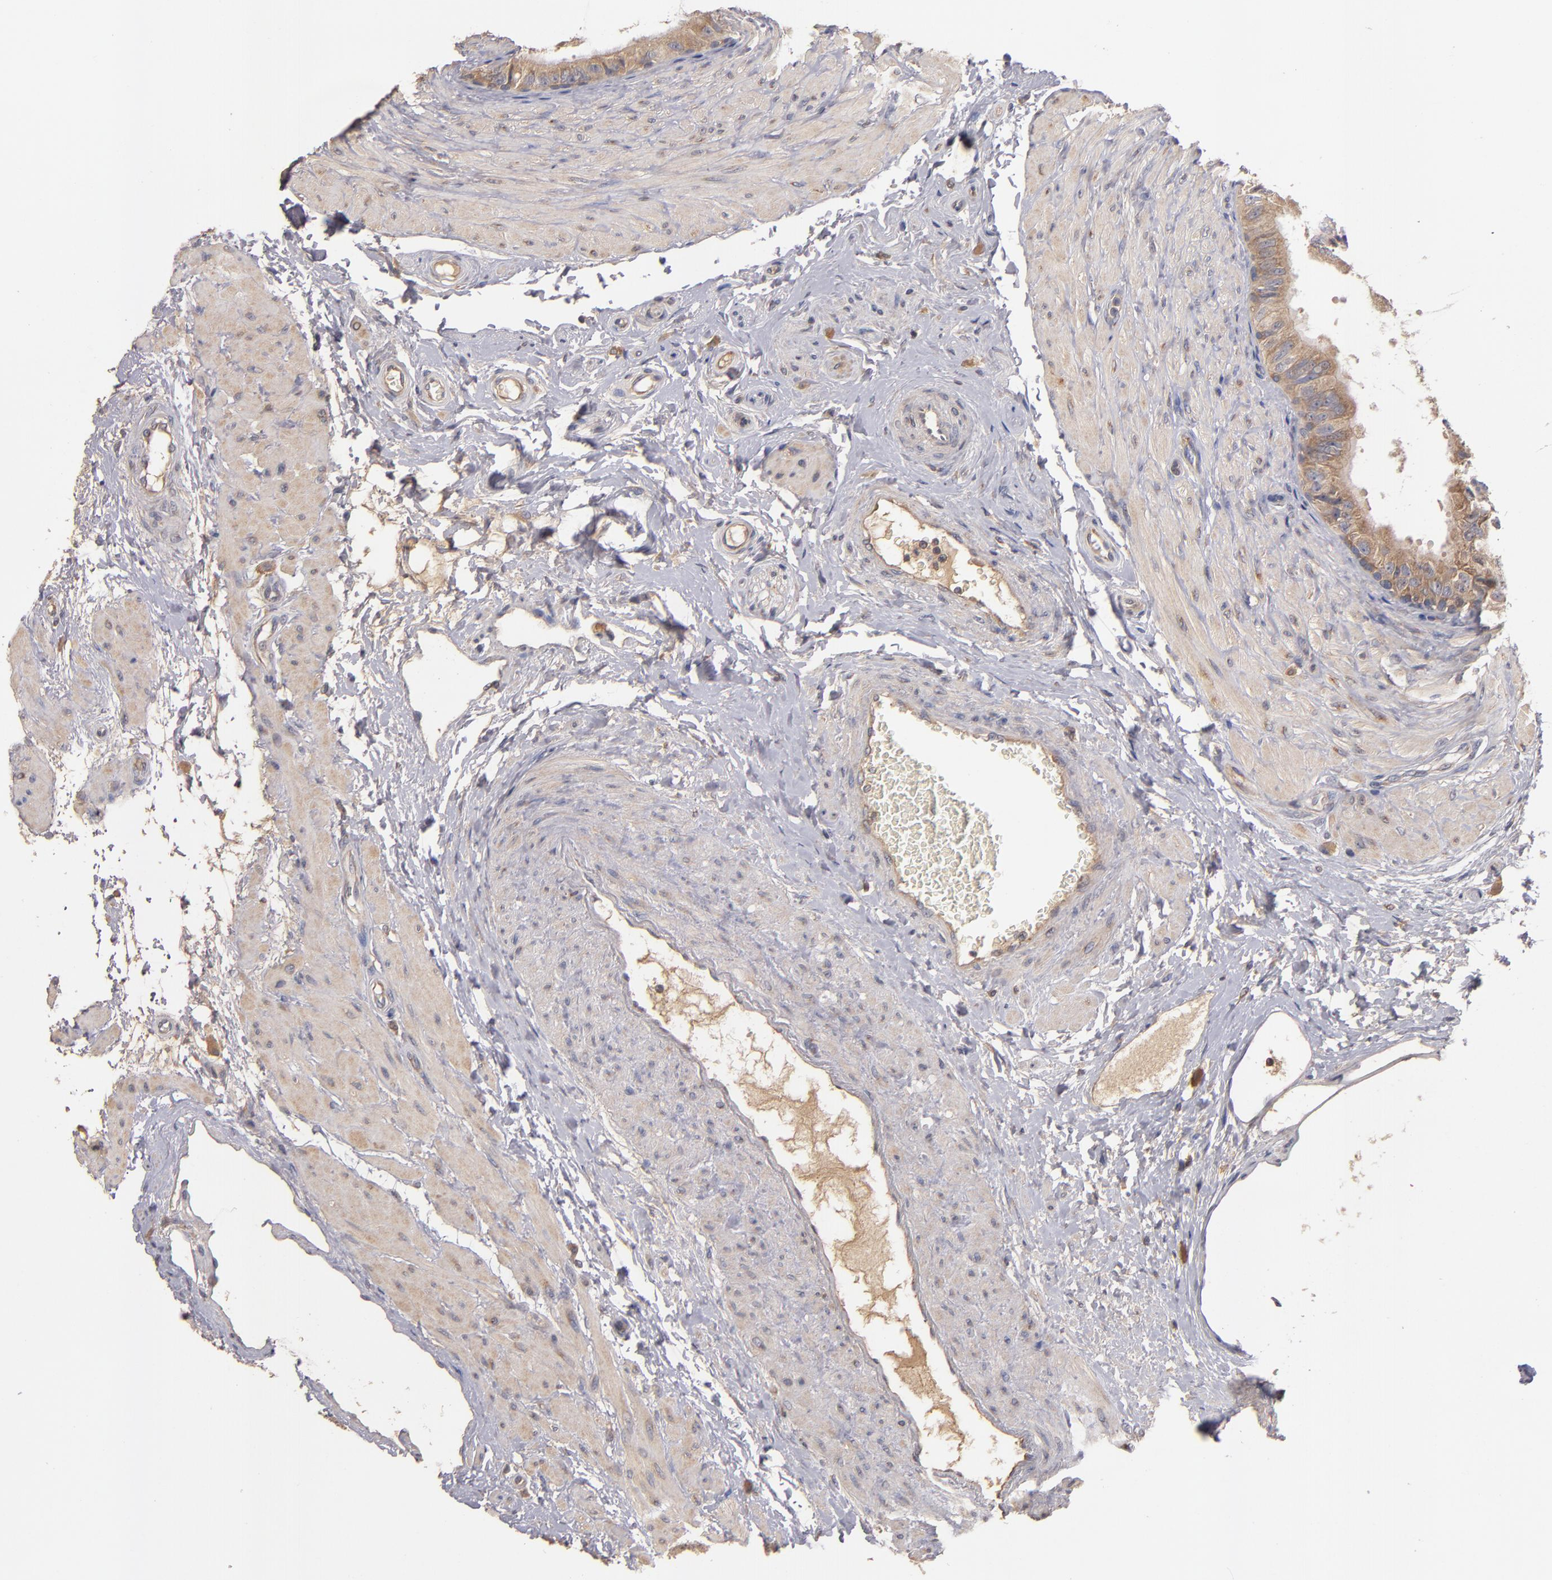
{"staining": {"intensity": "moderate", "quantity": ">75%", "location": "cytoplasmic/membranous"}, "tissue": "epididymis", "cell_type": "Glandular cells", "image_type": "normal", "snomed": [{"axis": "morphology", "description": "Normal tissue, NOS"}, {"axis": "topography", "description": "Epididymis"}], "caption": "Protein analysis of unremarkable epididymis reveals moderate cytoplasmic/membranous expression in approximately >75% of glandular cells. The staining was performed using DAB to visualize the protein expression in brown, while the nuclei were stained in blue with hematoxylin (Magnification: 20x).", "gene": "UPF3B", "patient": {"sex": "male", "age": 26}}